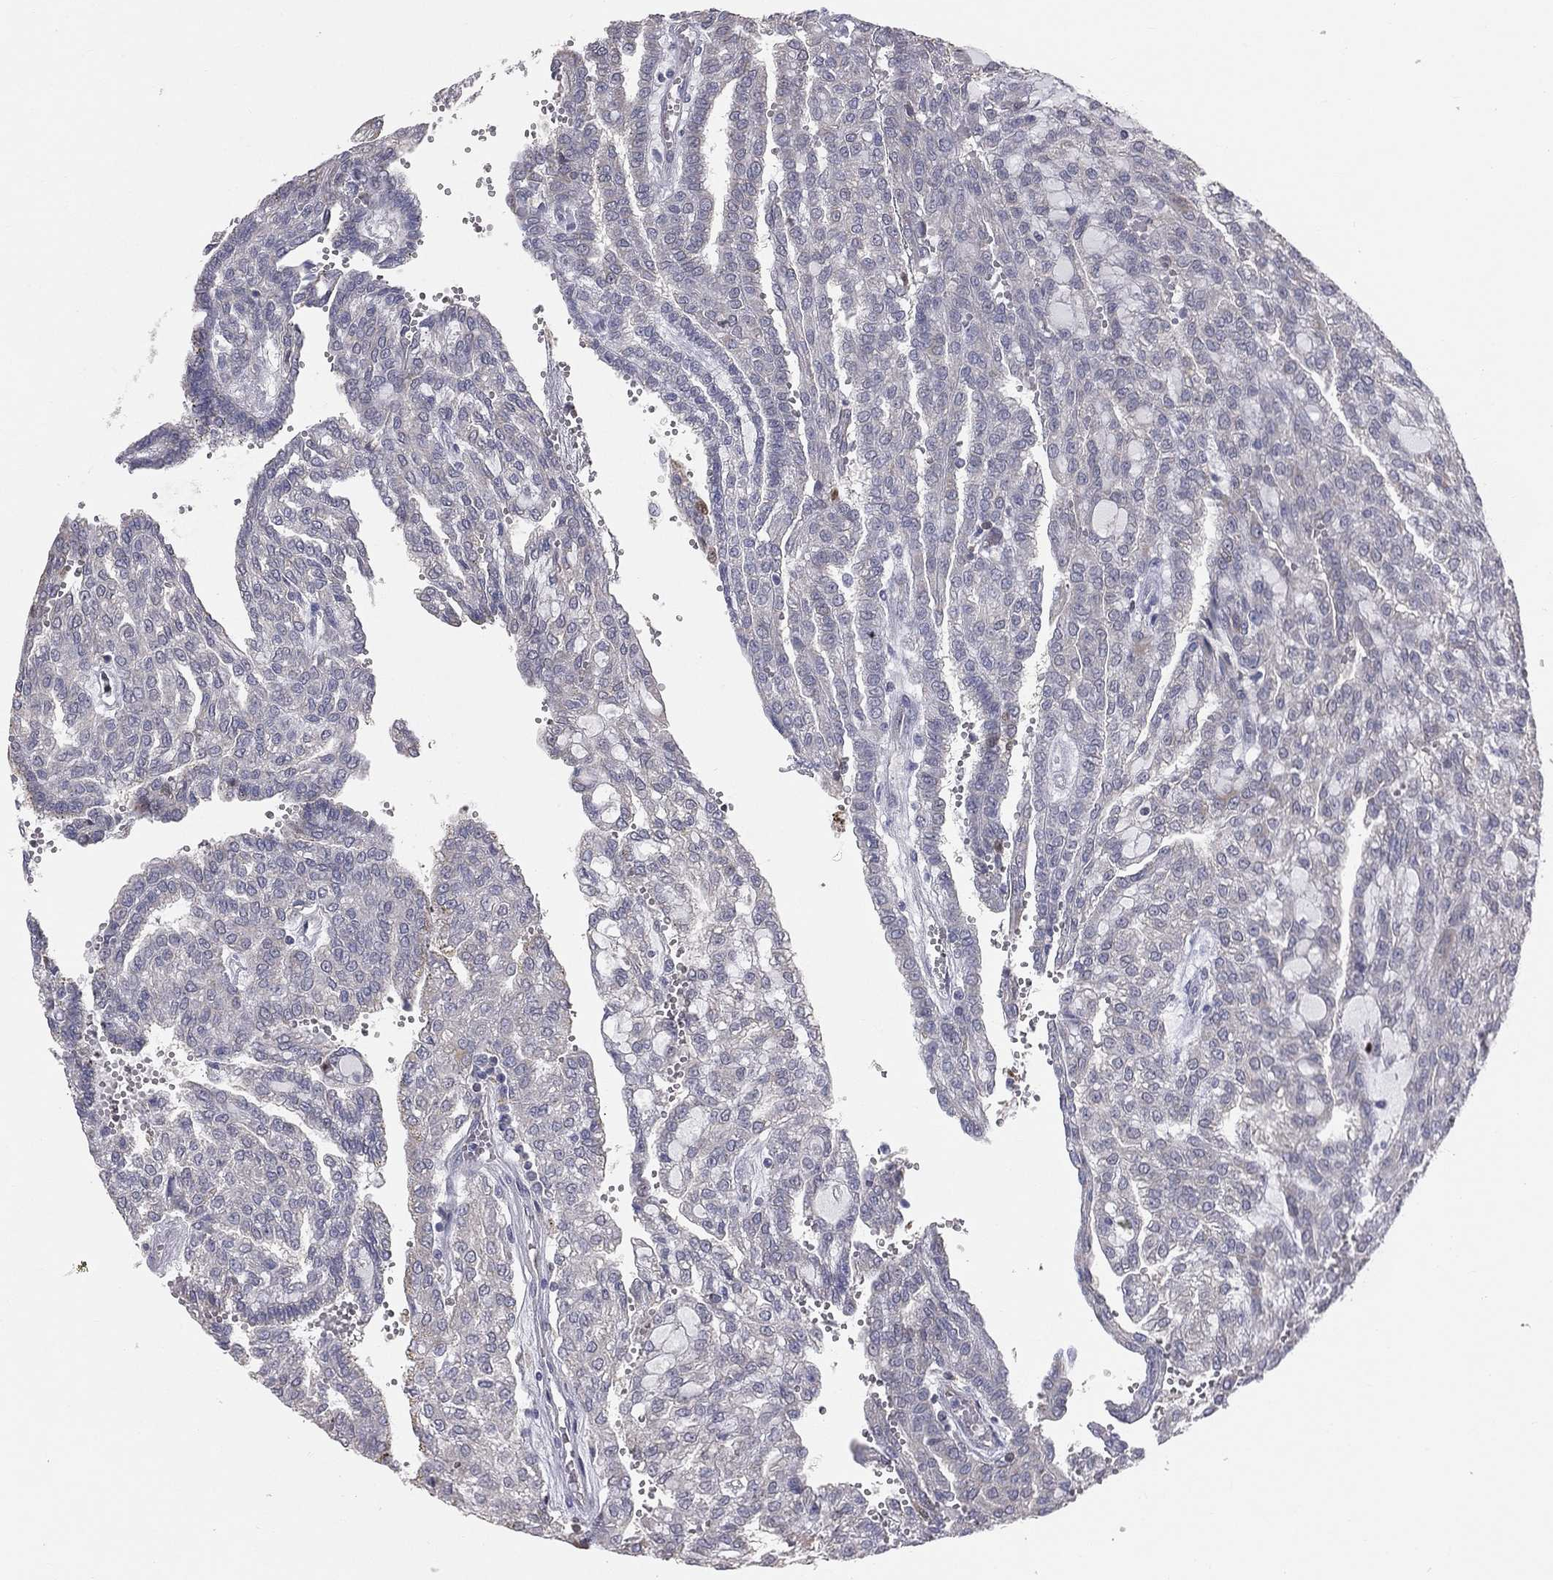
{"staining": {"intensity": "negative", "quantity": "none", "location": "none"}, "tissue": "renal cancer", "cell_type": "Tumor cells", "image_type": "cancer", "snomed": [{"axis": "morphology", "description": "Adenocarcinoma, NOS"}, {"axis": "topography", "description": "Kidney"}], "caption": "Immunohistochemistry (IHC) micrograph of renal cancer stained for a protein (brown), which displays no expression in tumor cells. (DAB (3,3'-diaminobenzidine) immunohistochemistry (IHC), high magnification).", "gene": "DMKN", "patient": {"sex": "male", "age": 63}}